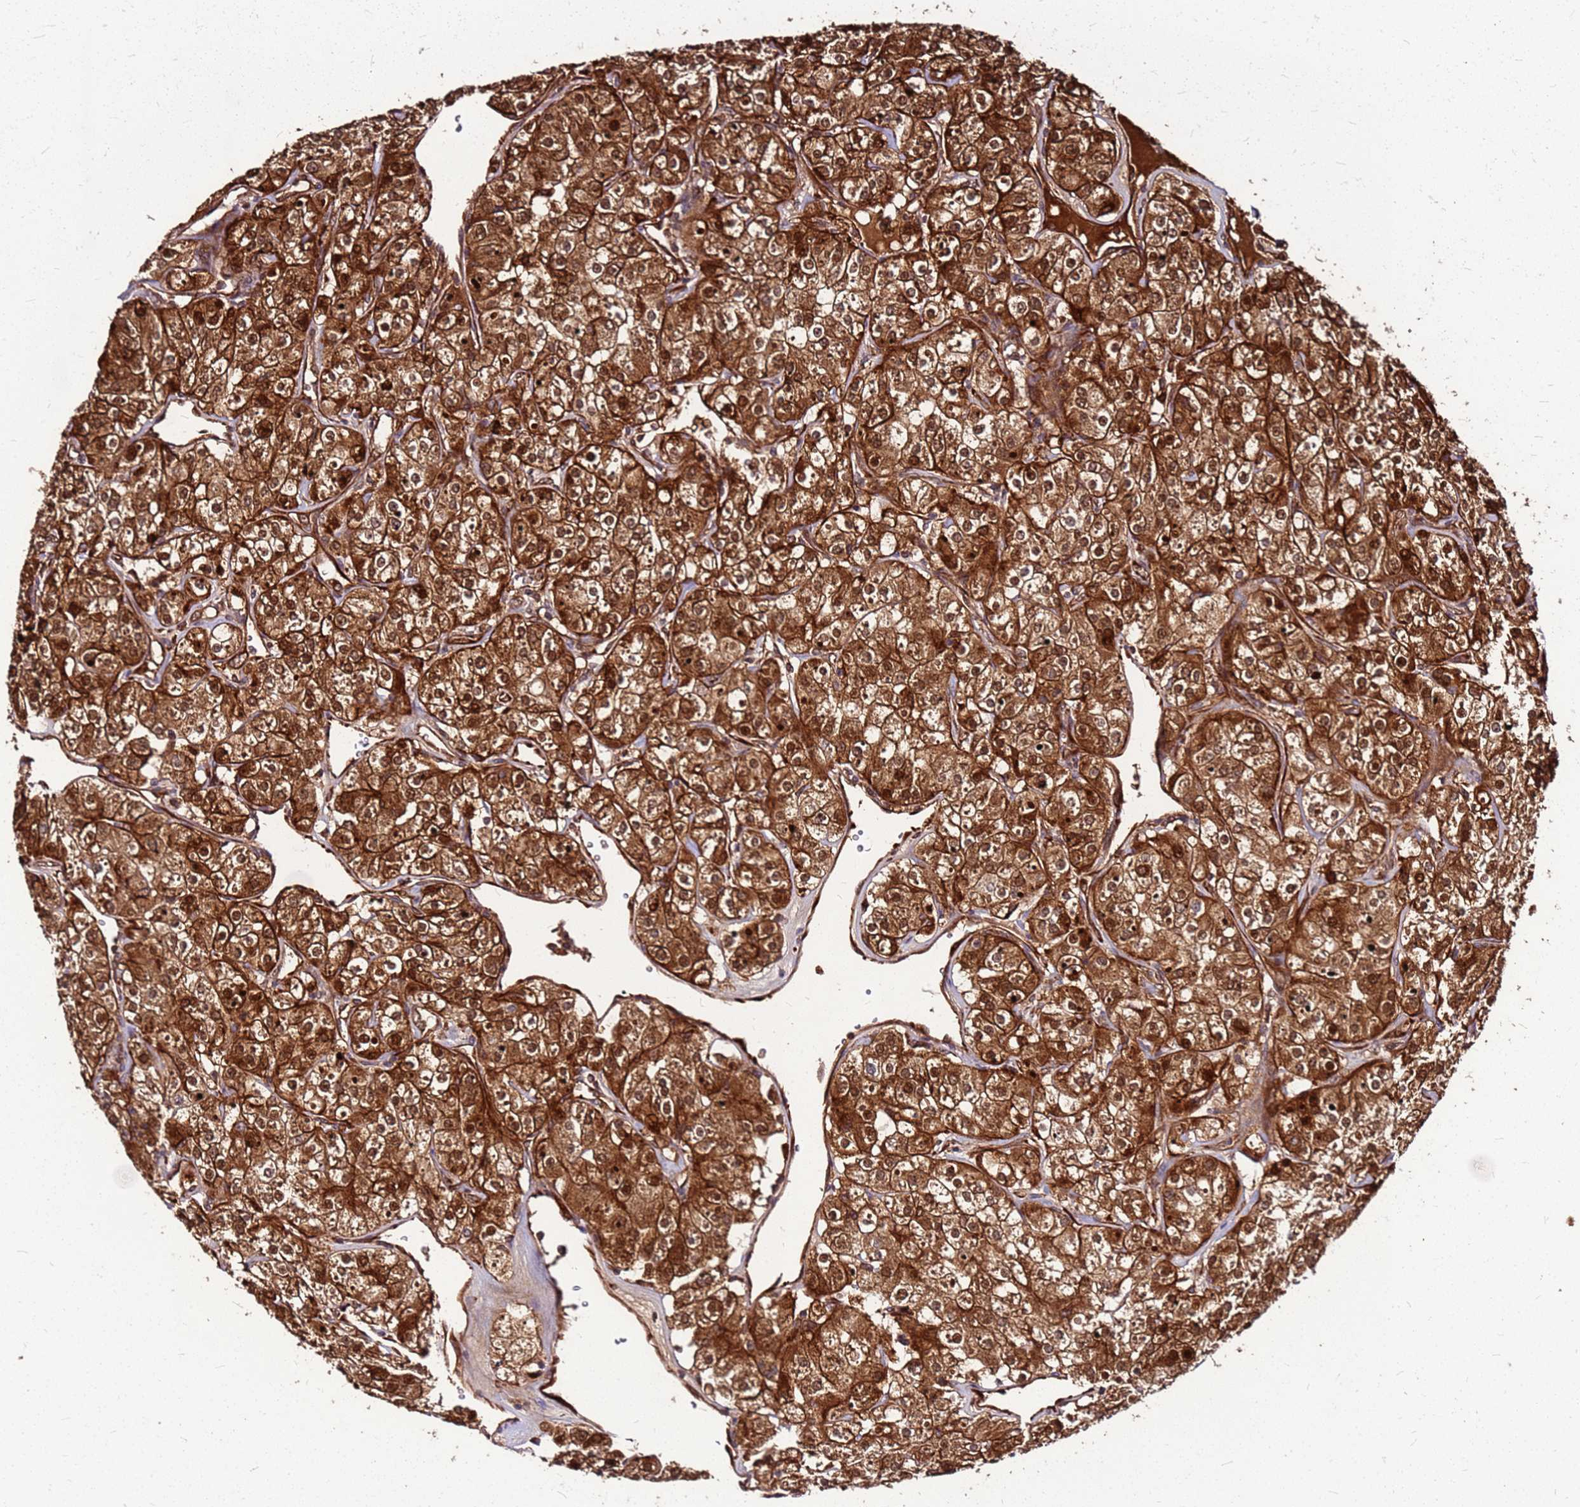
{"staining": {"intensity": "strong", "quantity": ">75%", "location": "cytoplasmic/membranous,nuclear"}, "tissue": "renal cancer", "cell_type": "Tumor cells", "image_type": "cancer", "snomed": [{"axis": "morphology", "description": "Adenocarcinoma, NOS"}, {"axis": "topography", "description": "Kidney"}], "caption": "Human adenocarcinoma (renal) stained with a protein marker displays strong staining in tumor cells.", "gene": "LYPLAL1", "patient": {"sex": "male", "age": 77}}